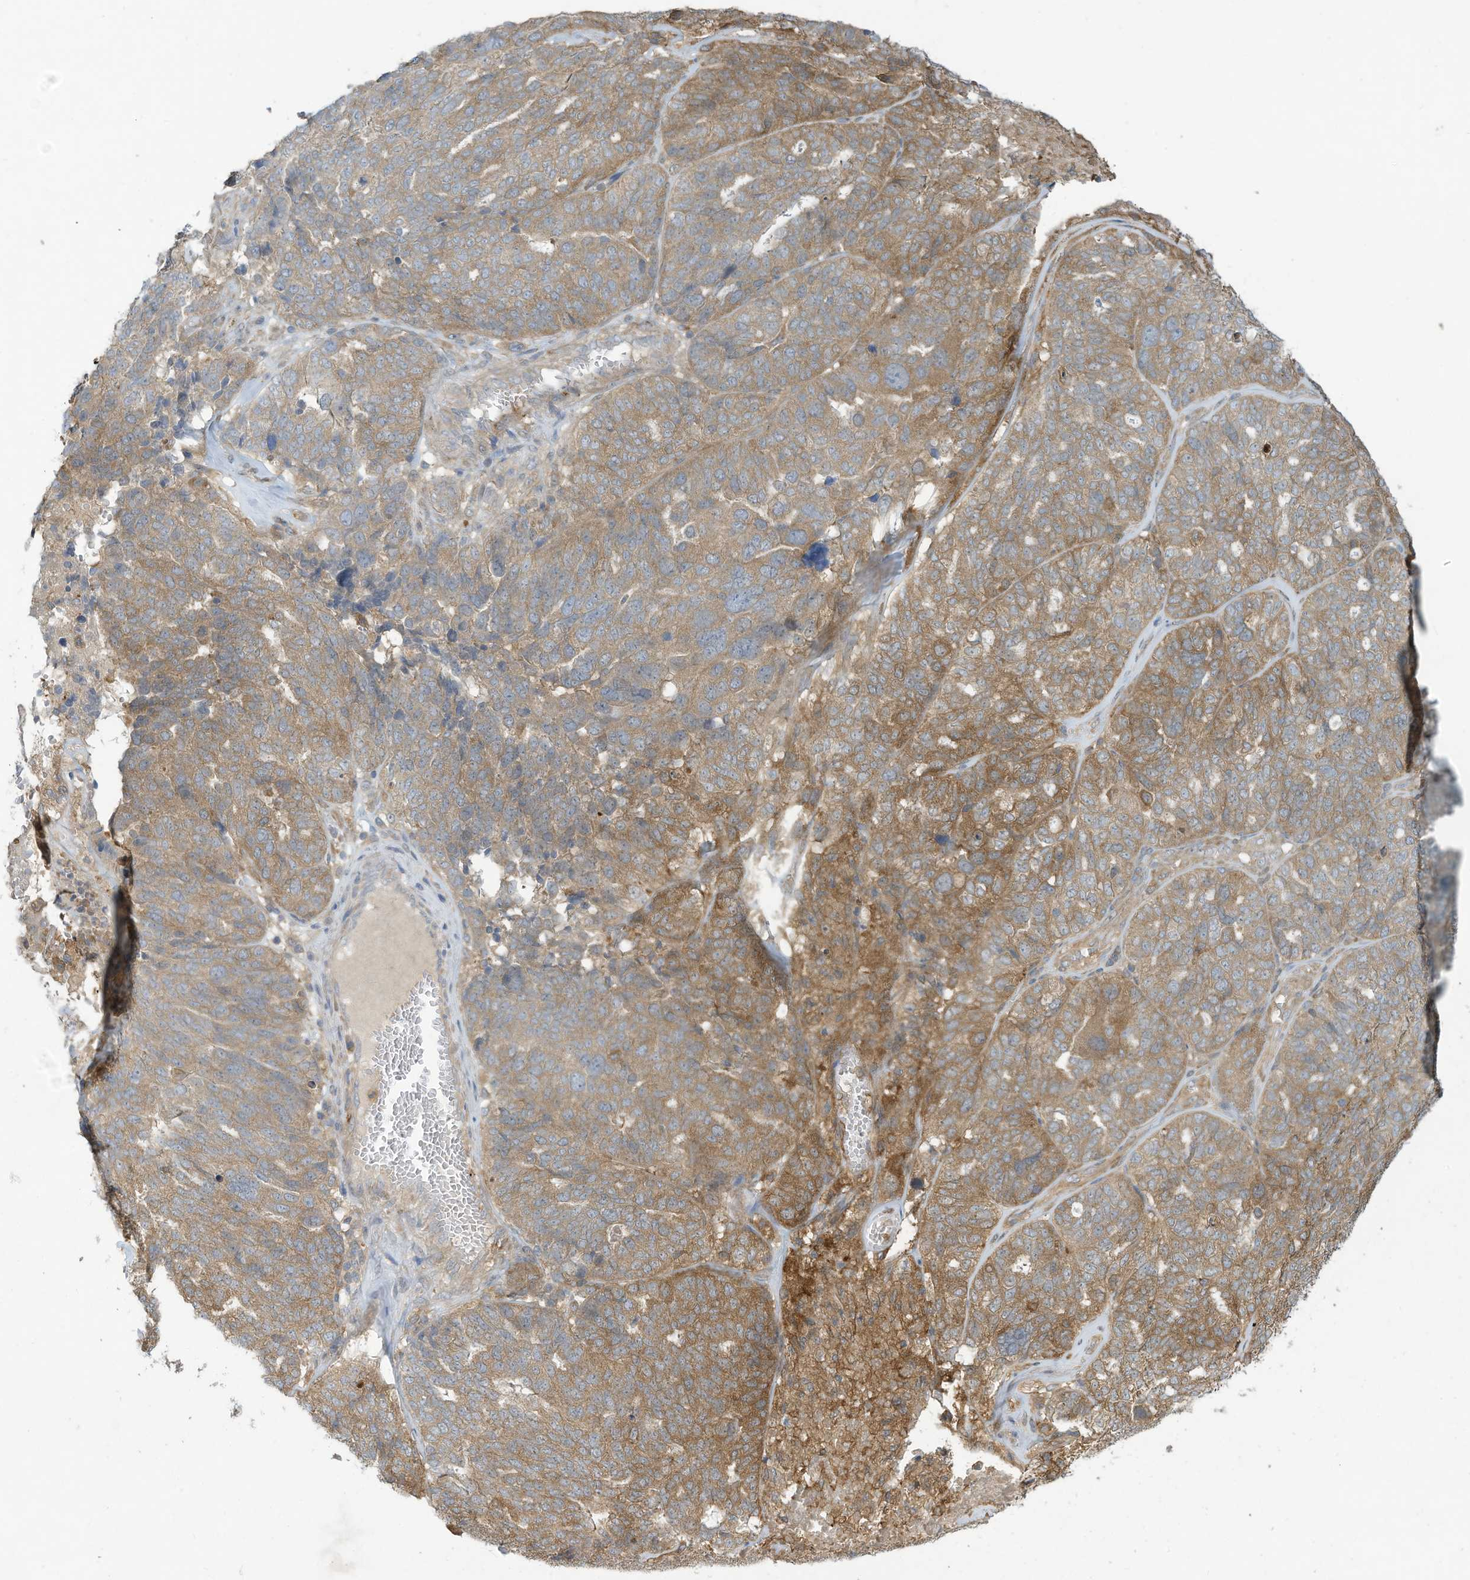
{"staining": {"intensity": "moderate", "quantity": ">75%", "location": "cytoplasmic/membranous"}, "tissue": "ovarian cancer", "cell_type": "Tumor cells", "image_type": "cancer", "snomed": [{"axis": "morphology", "description": "Cystadenocarcinoma, serous, NOS"}, {"axis": "topography", "description": "Ovary"}], "caption": "An immunohistochemistry (IHC) histopathology image of neoplastic tissue is shown. Protein staining in brown highlights moderate cytoplasmic/membranous positivity in ovarian cancer (serous cystadenocarcinoma) within tumor cells.", "gene": "ADI1", "patient": {"sex": "female", "age": 59}}